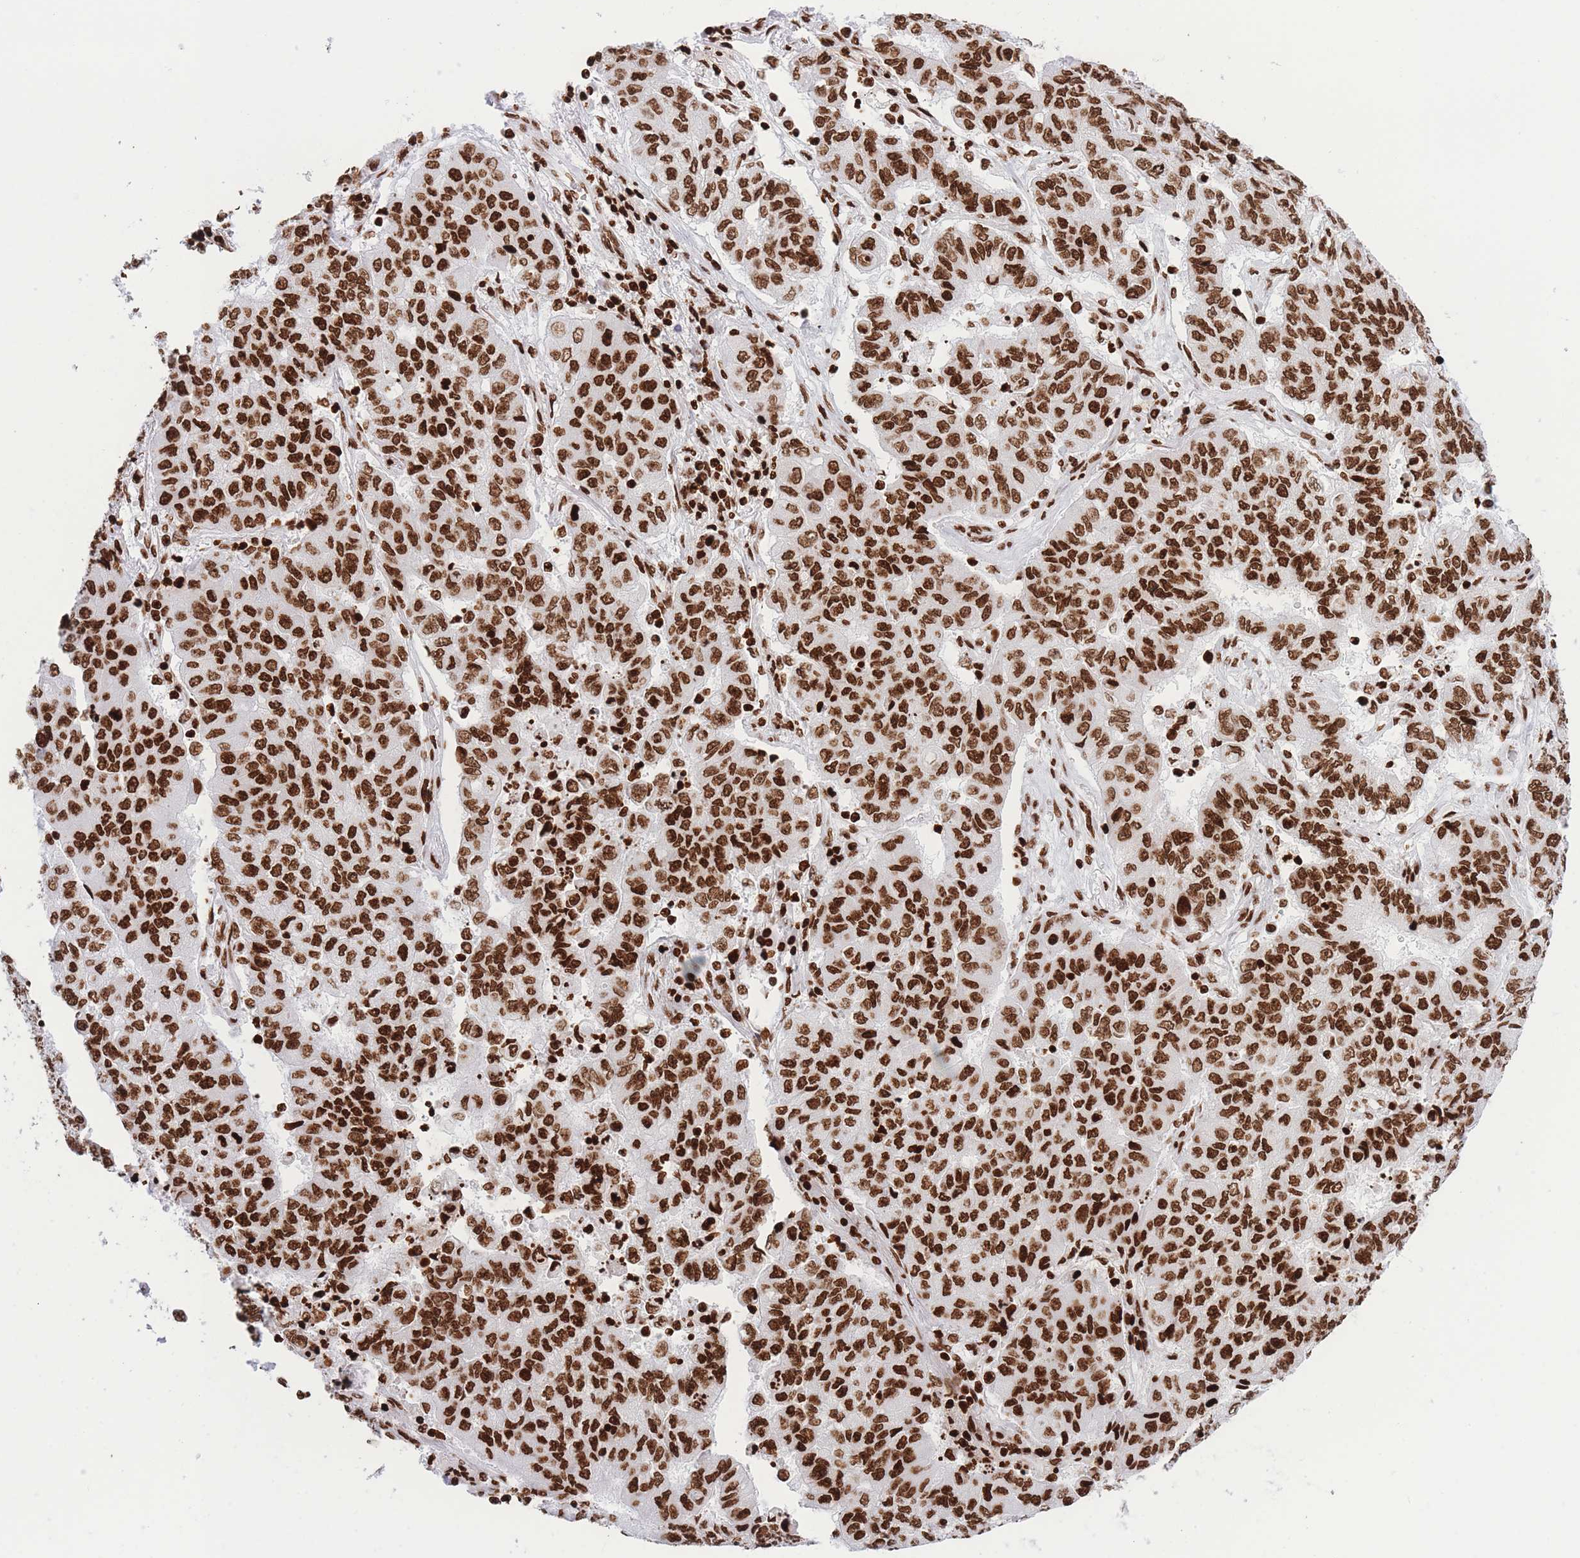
{"staining": {"intensity": "strong", "quantity": ">75%", "location": "nuclear"}, "tissue": "lung cancer", "cell_type": "Tumor cells", "image_type": "cancer", "snomed": [{"axis": "morphology", "description": "Squamous cell carcinoma, NOS"}, {"axis": "topography", "description": "Lung"}], "caption": "Human lung cancer stained with a brown dye displays strong nuclear positive staining in about >75% of tumor cells.", "gene": "H2BC11", "patient": {"sex": "male", "age": 74}}